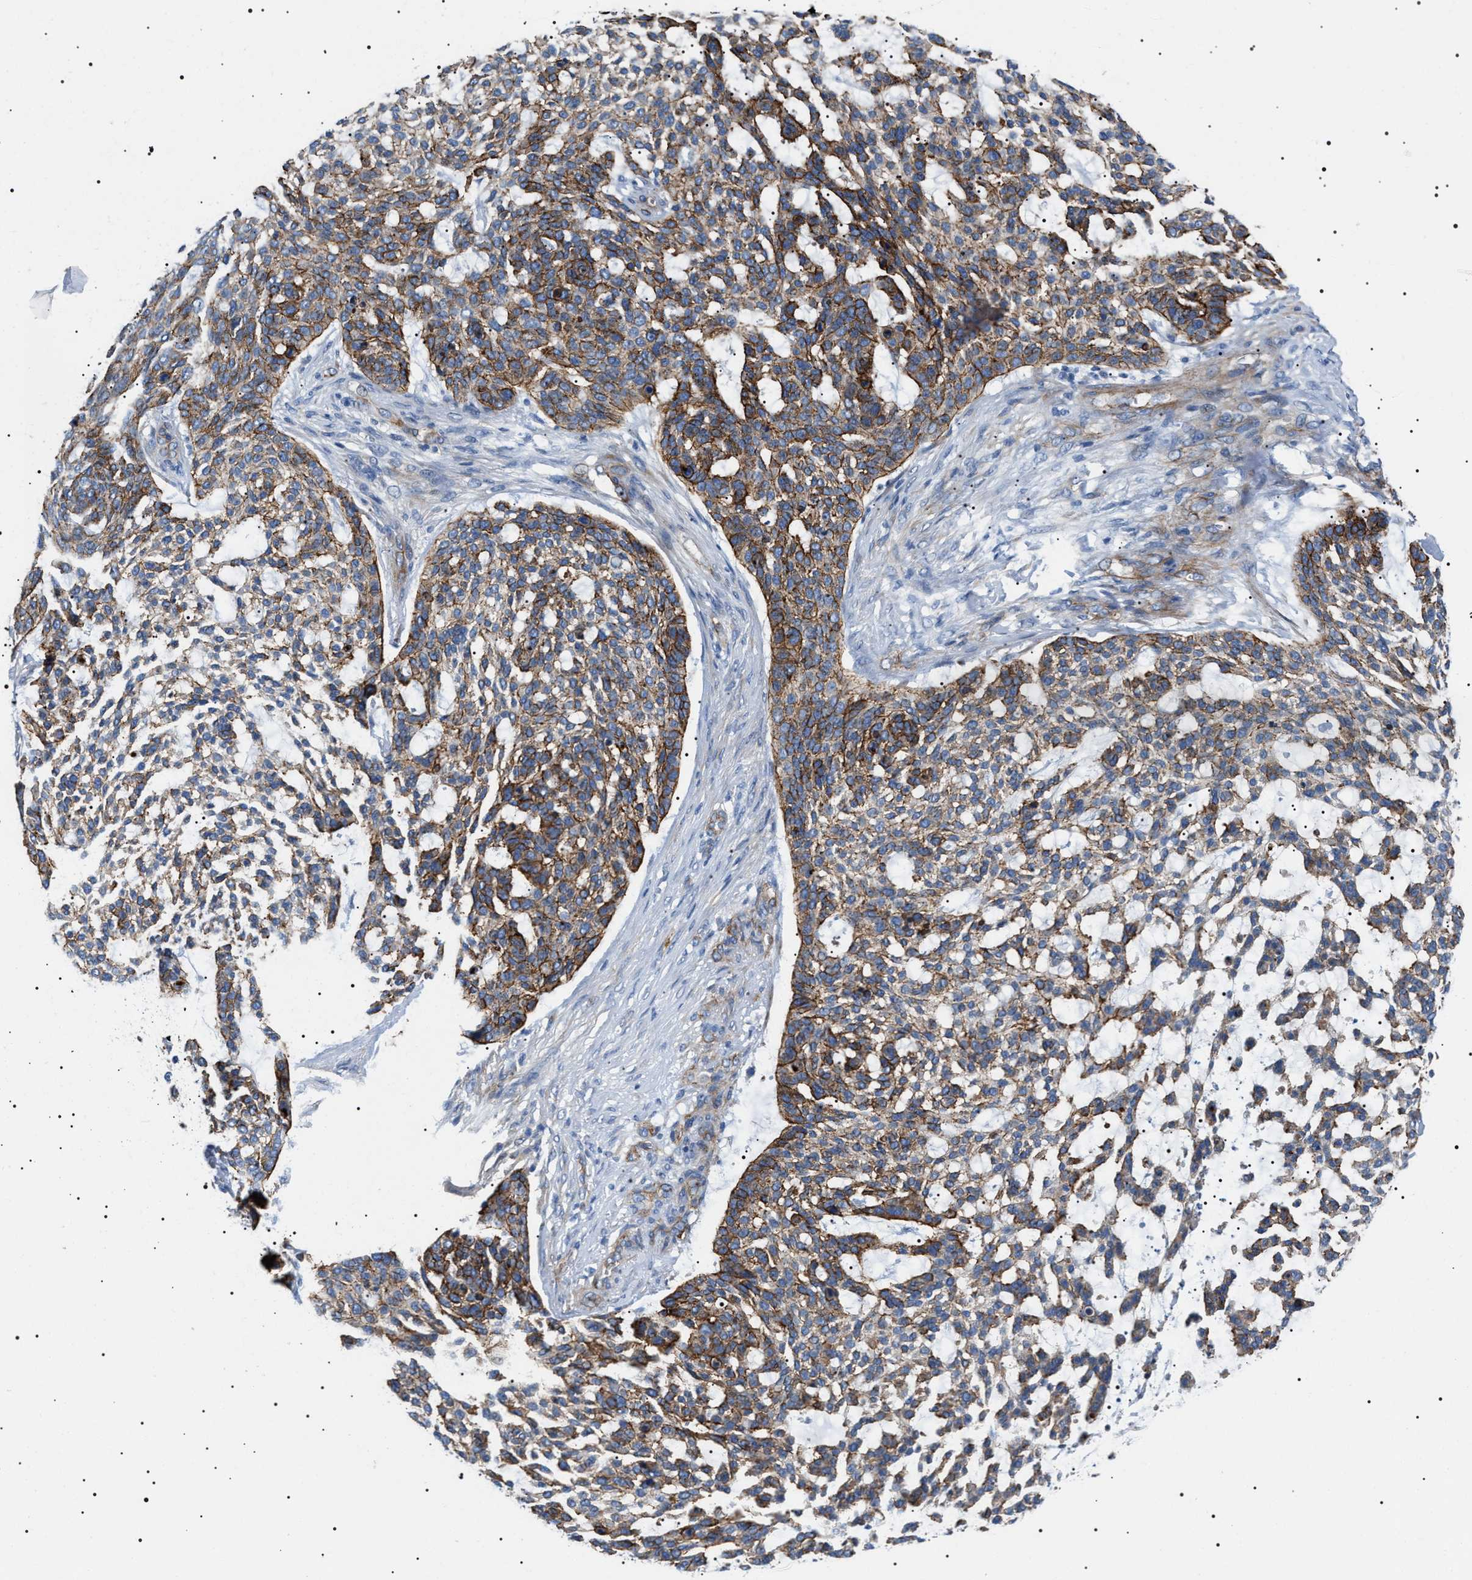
{"staining": {"intensity": "strong", "quantity": ">75%", "location": "cytoplasmic/membranous"}, "tissue": "skin cancer", "cell_type": "Tumor cells", "image_type": "cancer", "snomed": [{"axis": "morphology", "description": "Basal cell carcinoma"}, {"axis": "topography", "description": "Skin"}], "caption": "Human skin cancer (basal cell carcinoma) stained with a brown dye demonstrates strong cytoplasmic/membranous positive positivity in about >75% of tumor cells.", "gene": "TMEM222", "patient": {"sex": "female", "age": 64}}